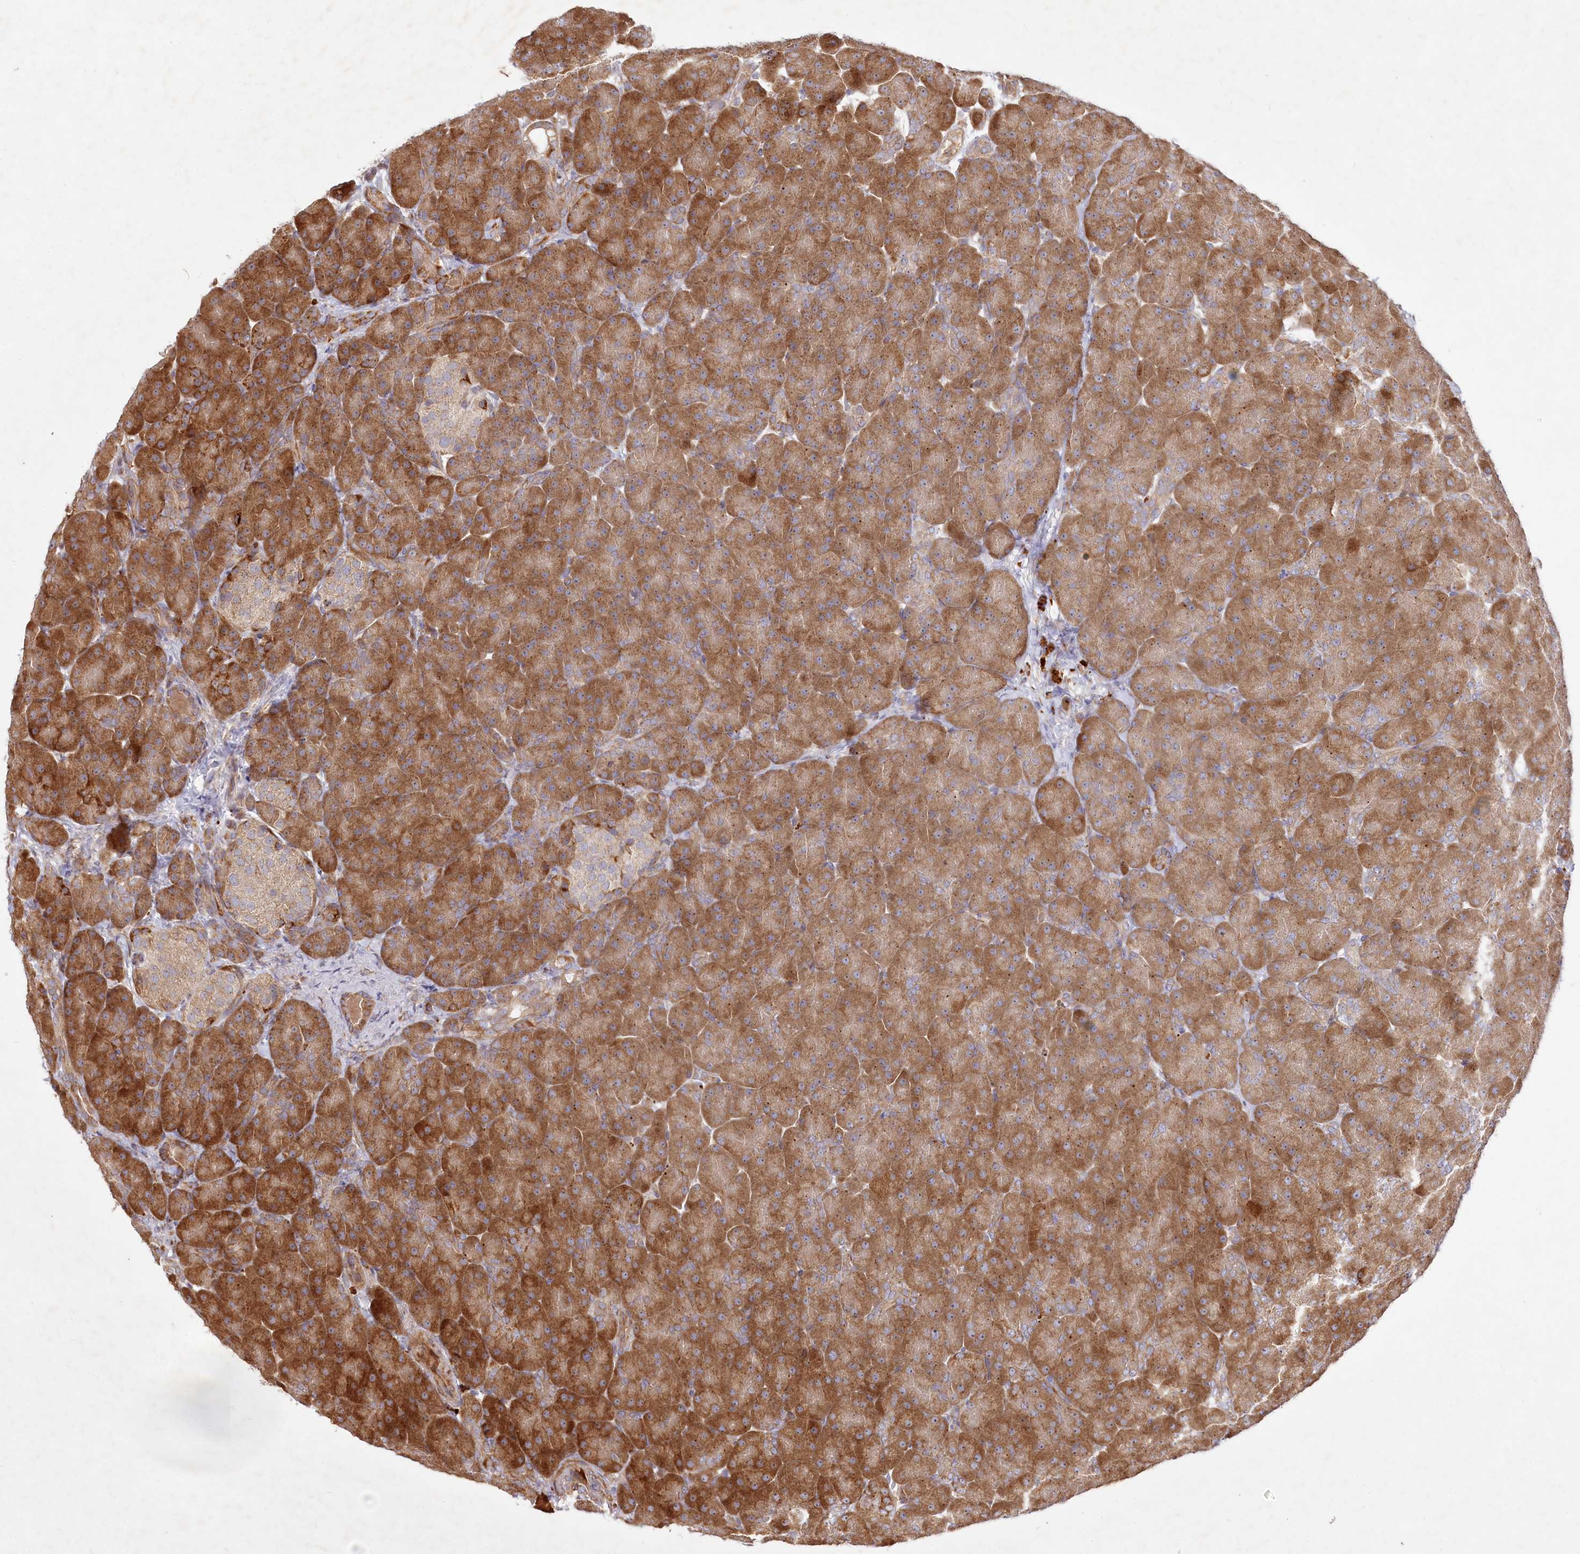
{"staining": {"intensity": "strong", "quantity": "25%-75%", "location": "cytoplasmic/membranous"}, "tissue": "pancreas", "cell_type": "Exocrine glandular cells", "image_type": "normal", "snomed": [{"axis": "morphology", "description": "Normal tissue, NOS"}, {"axis": "topography", "description": "Pancreas"}], "caption": "High-power microscopy captured an immunohistochemistry (IHC) photomicrograph of unremarkable pancreas, revealing strong cytoplasmic/membranous positivity in approximately 25%-75% of exocrine glandular cells.", "gene": "PSTK", "patient": {"sex": "male", "age": 66}}